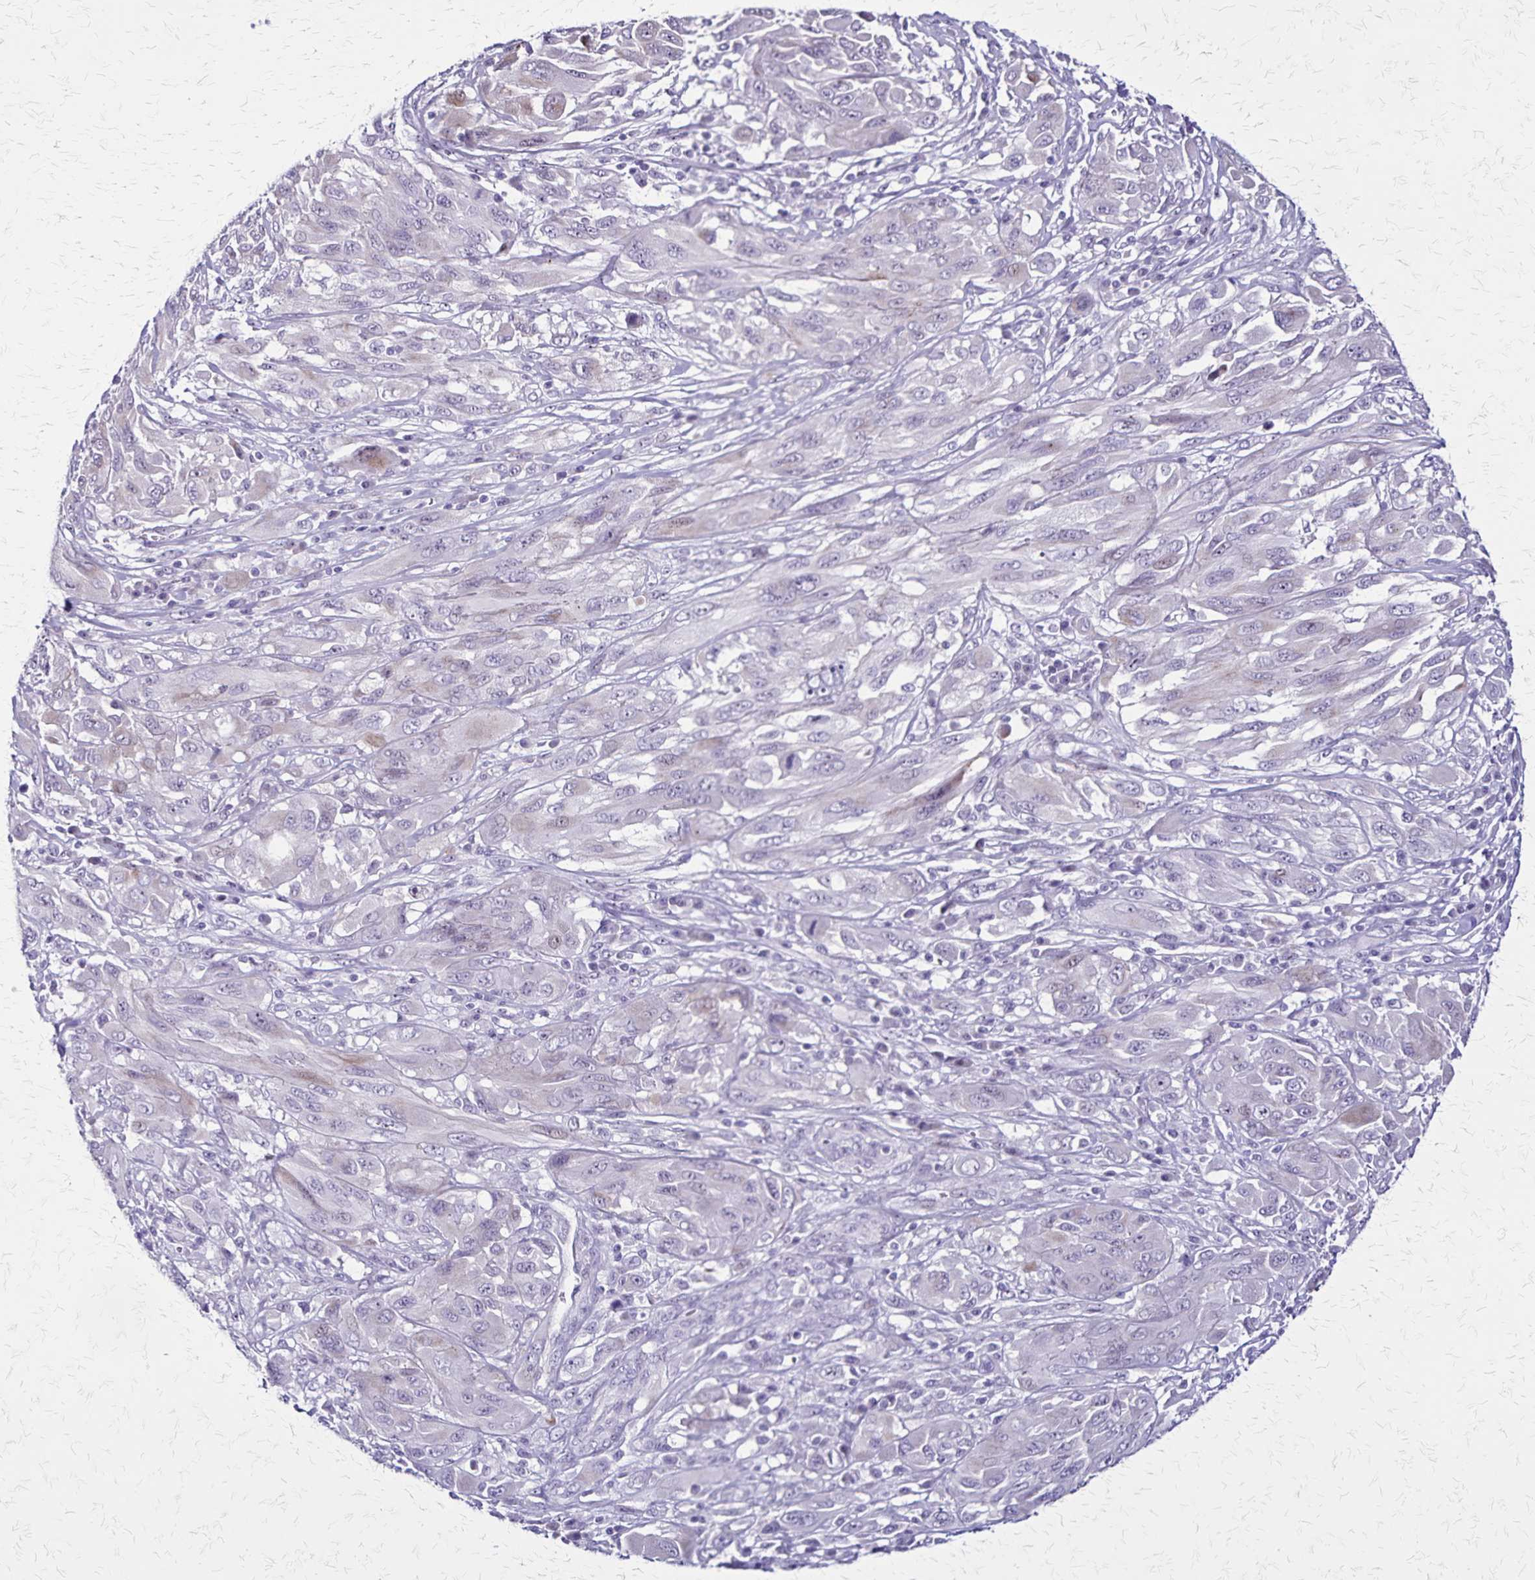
{"staining": {"intensity": "negative", "quantity": "none", "location": "none"}, "tissue": "melanoma", "cell_type": "Tumor cells", "image_type": "cancer", "snomed": [{"axis": "morphology", "description": "Malignant melanoma, NOS"}, {"axis": "topography", "description": "Skin"}], "caption": "Tumor cells show no significant expression in melanoma.", "gene": "OR51B5", "patient": {"sex": "female", "age": 91}}